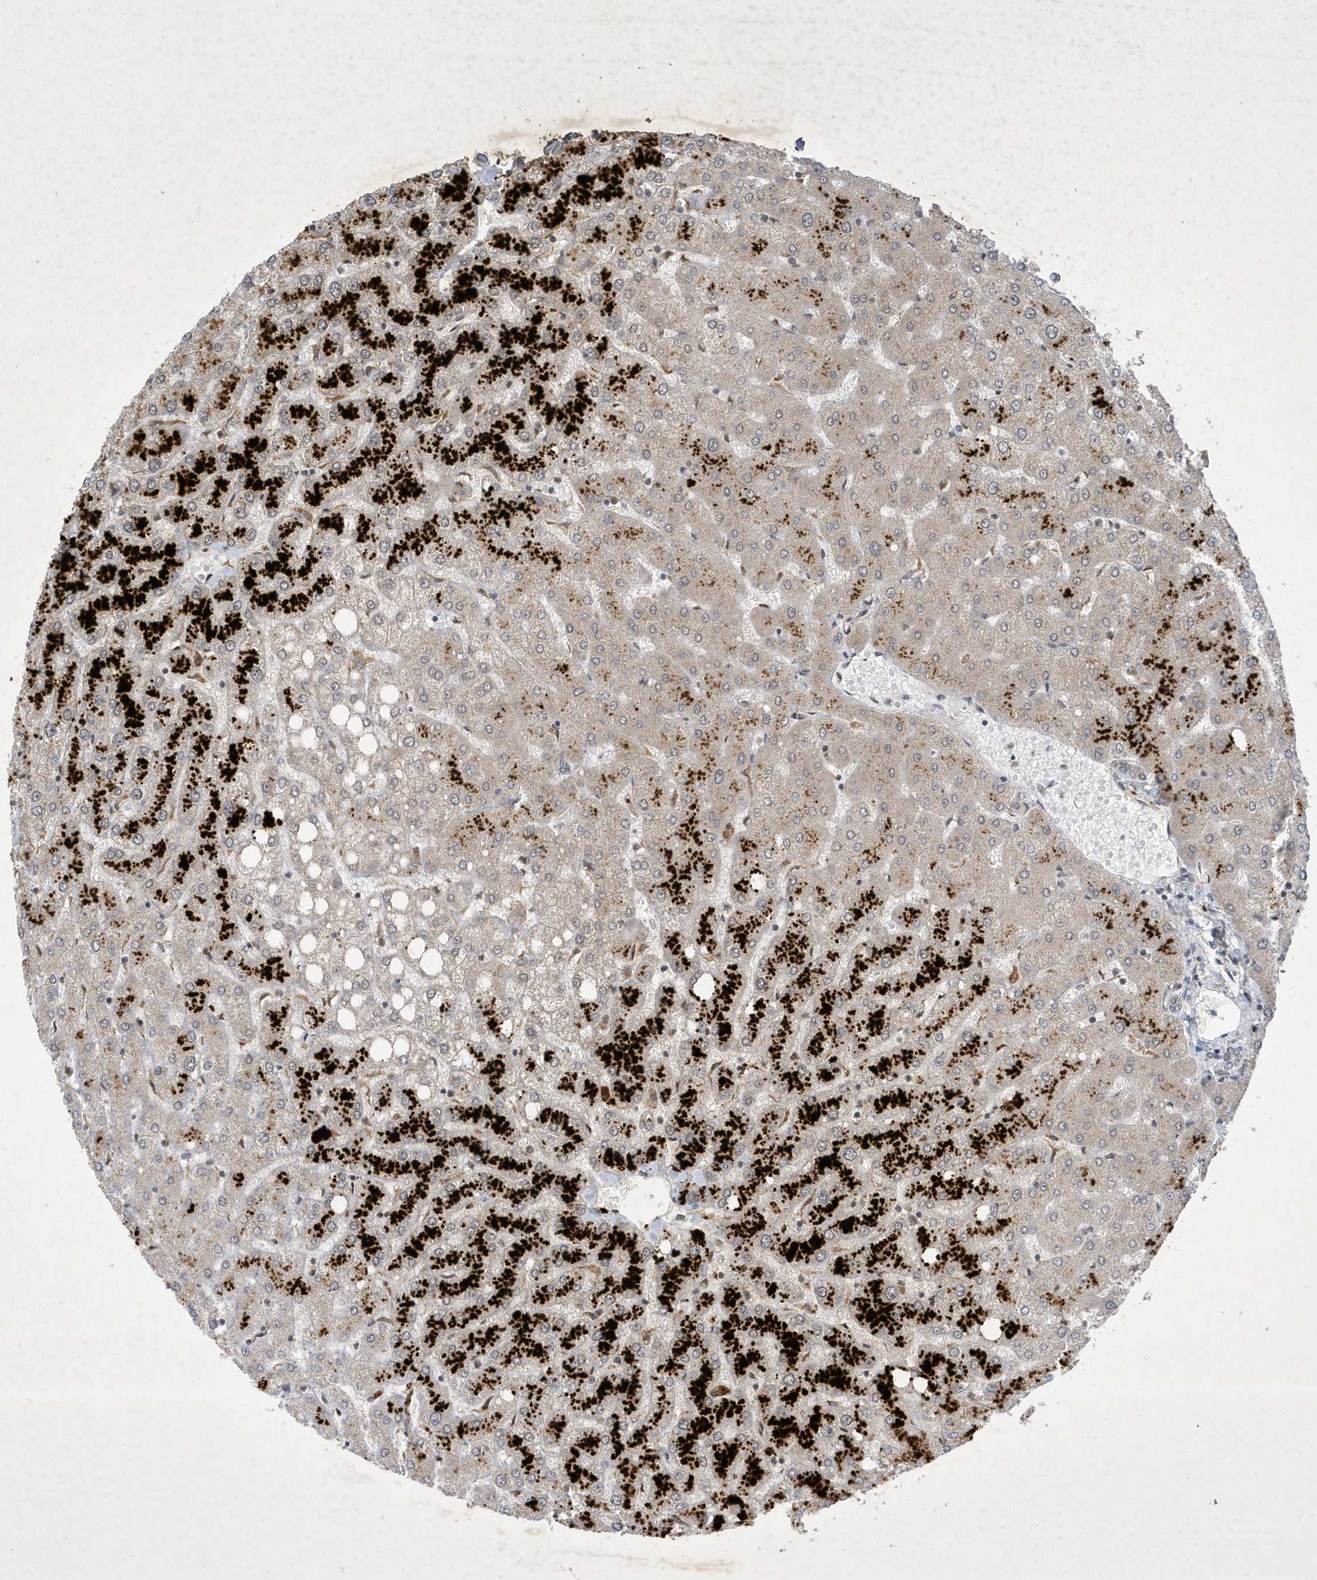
{"staining": {"intensity": "negative", "quantity": "none", "location": "none"}, "tissue": "liver", "cell_type": "Cholangiocytes", "image_type": "normal", "snomed": [{"axis": "morphology", "description": "Normal tissue, NOS"}, {"axis": "topography", "description": "Liver"}], "caption": "An immunohistochemistry (IHC) histopathology image of normal liver is shown. There is no staining in cholangiocytes of liver.", "gene": "STX10", "patient": {"sex": "female", "age": 54}}